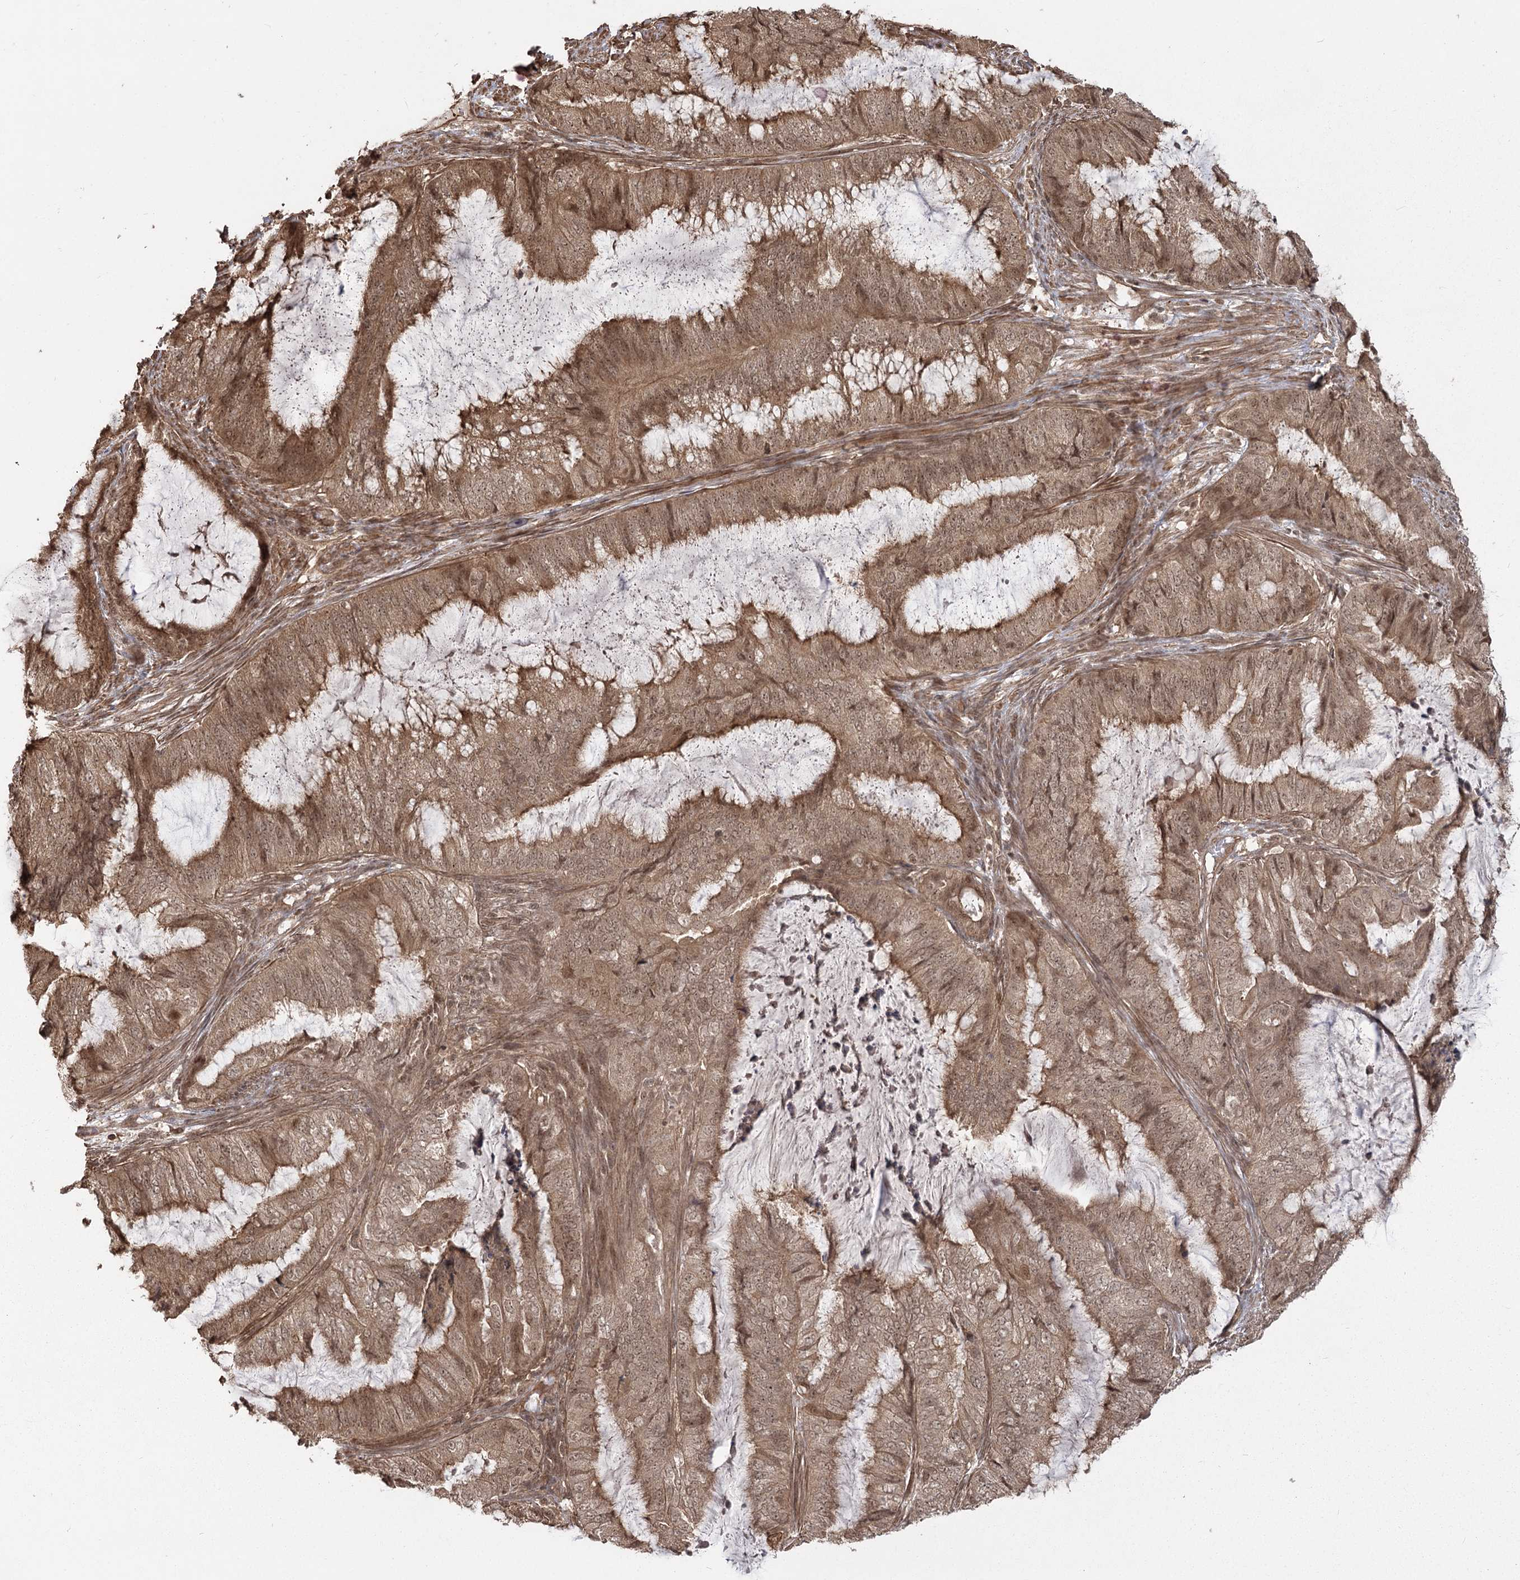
{"staining": {"intensity": "moderate", "quantity": ">75%", "location": "cytoplasmic/membranous,nuclear"}, "tissue": "endometrial cancer", "cell_type": "Tumor cells", "image_type": "cancer", "snomed": [{"axis": "morphology", "description": "Adenocarcinoma, NOS"}, {"axis": "topography", "description": "Endometrium"}], "caption": "Protein staining displays moderate cytoplasmic/membranous and nuclear positivity in approximately >75% of tumor cells in endometrial cancer. (Brightfield microscopy of DAB IHC at high magnification).", "gene": "R3HDM2", "patient": {"sex": "female", "age": 51}}